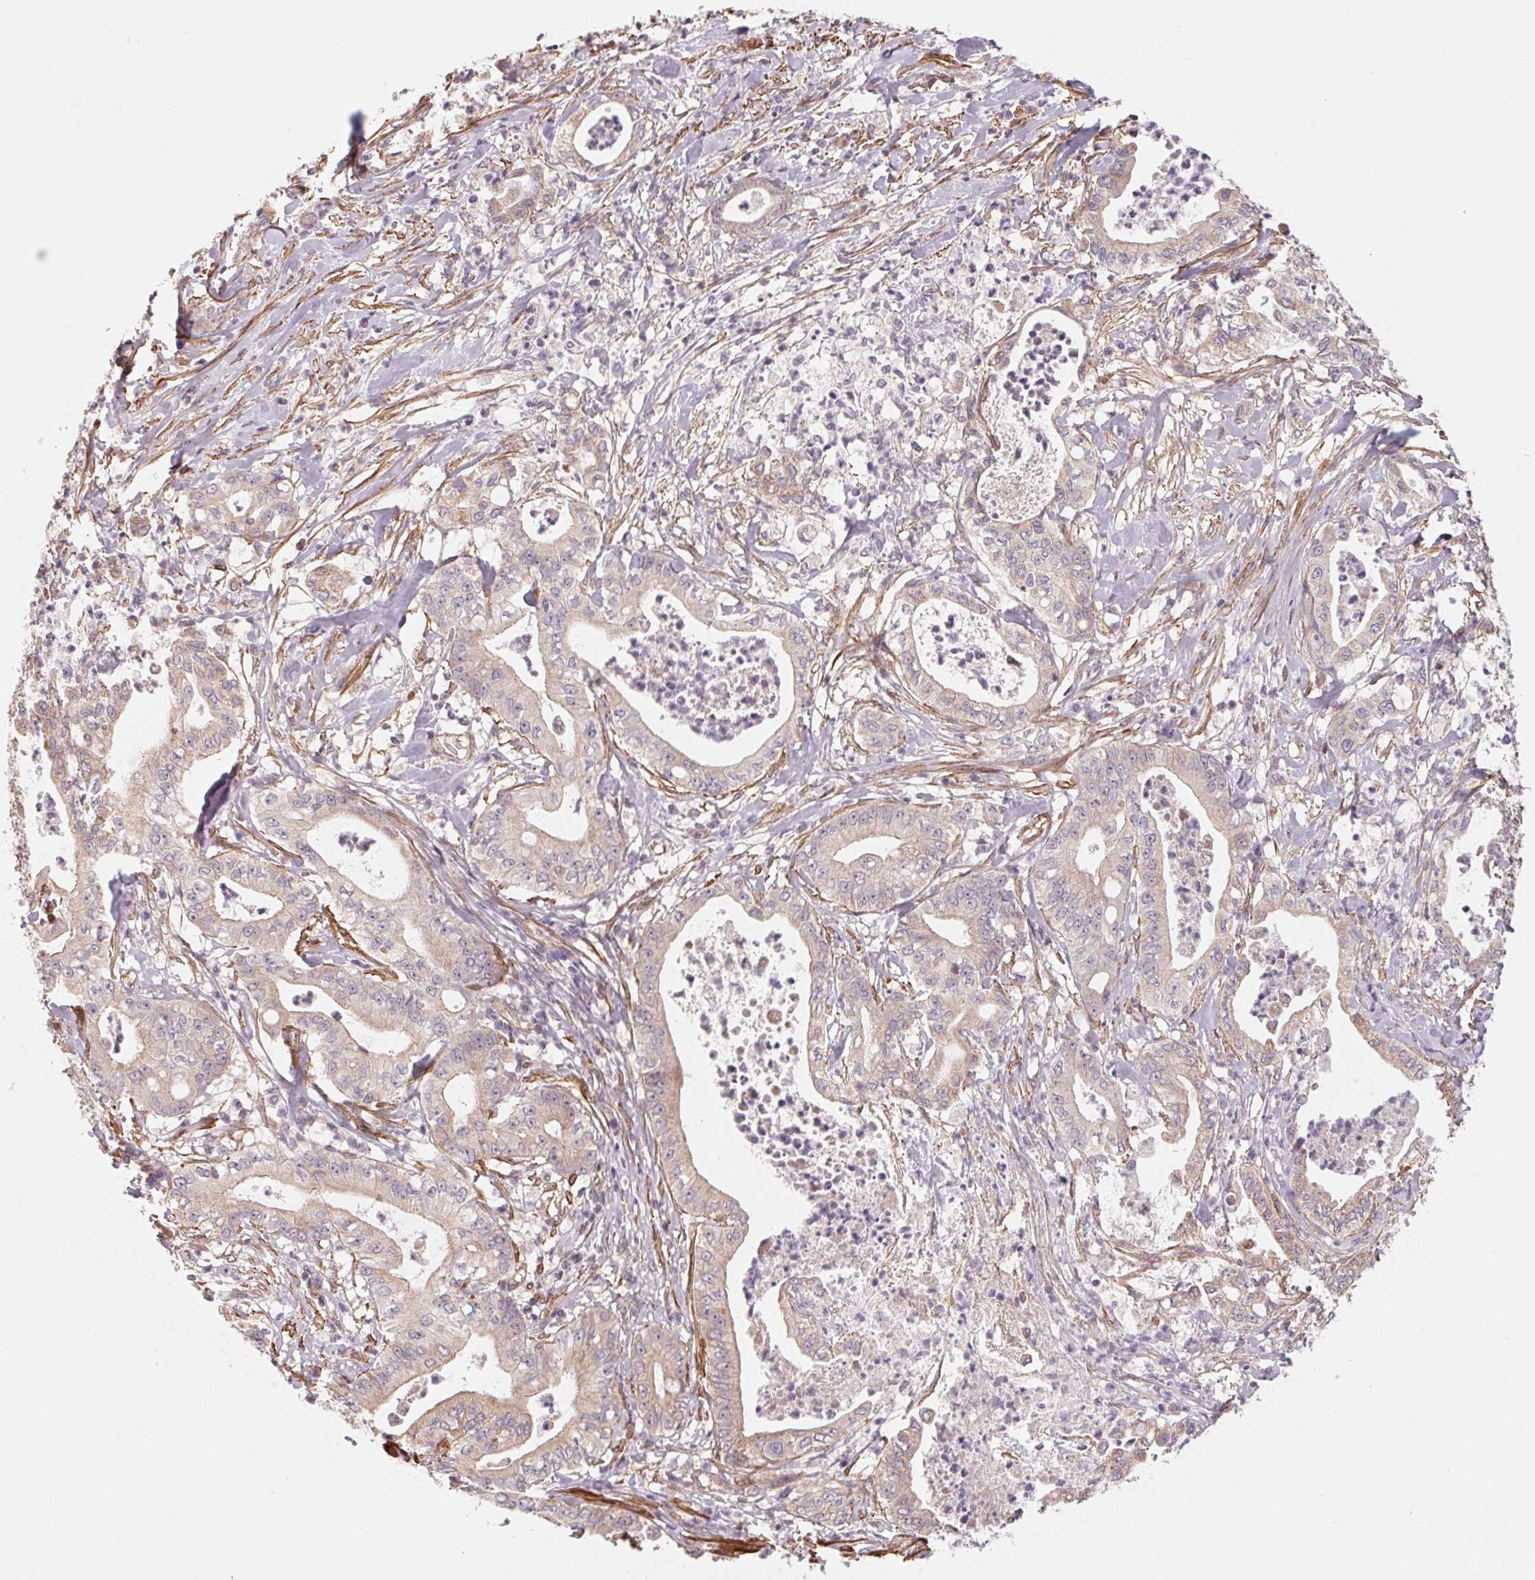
{"staining": {"intensity": "weak", "quantity": "25%-75%", "location": "cytoplasmic/membranous"}, "tissue": "pancreatic cancer", "cell_type": "Tumor cells", "image_type": "cancer", "snomed": [{"axis": "morphology", "description": "Adenocarcinoma, NOS"}, {"axis": "topography", "description": "Pancreas"}], "caption": "The micrograph shows immunohistochemical staining of pancreatic cancer. There is weak cytoplasmic/membranous positivity is present in about 25%-75% of tumor cells.", "gene": "CCDC112", "patient": {"sex": "male", "age": 71}}